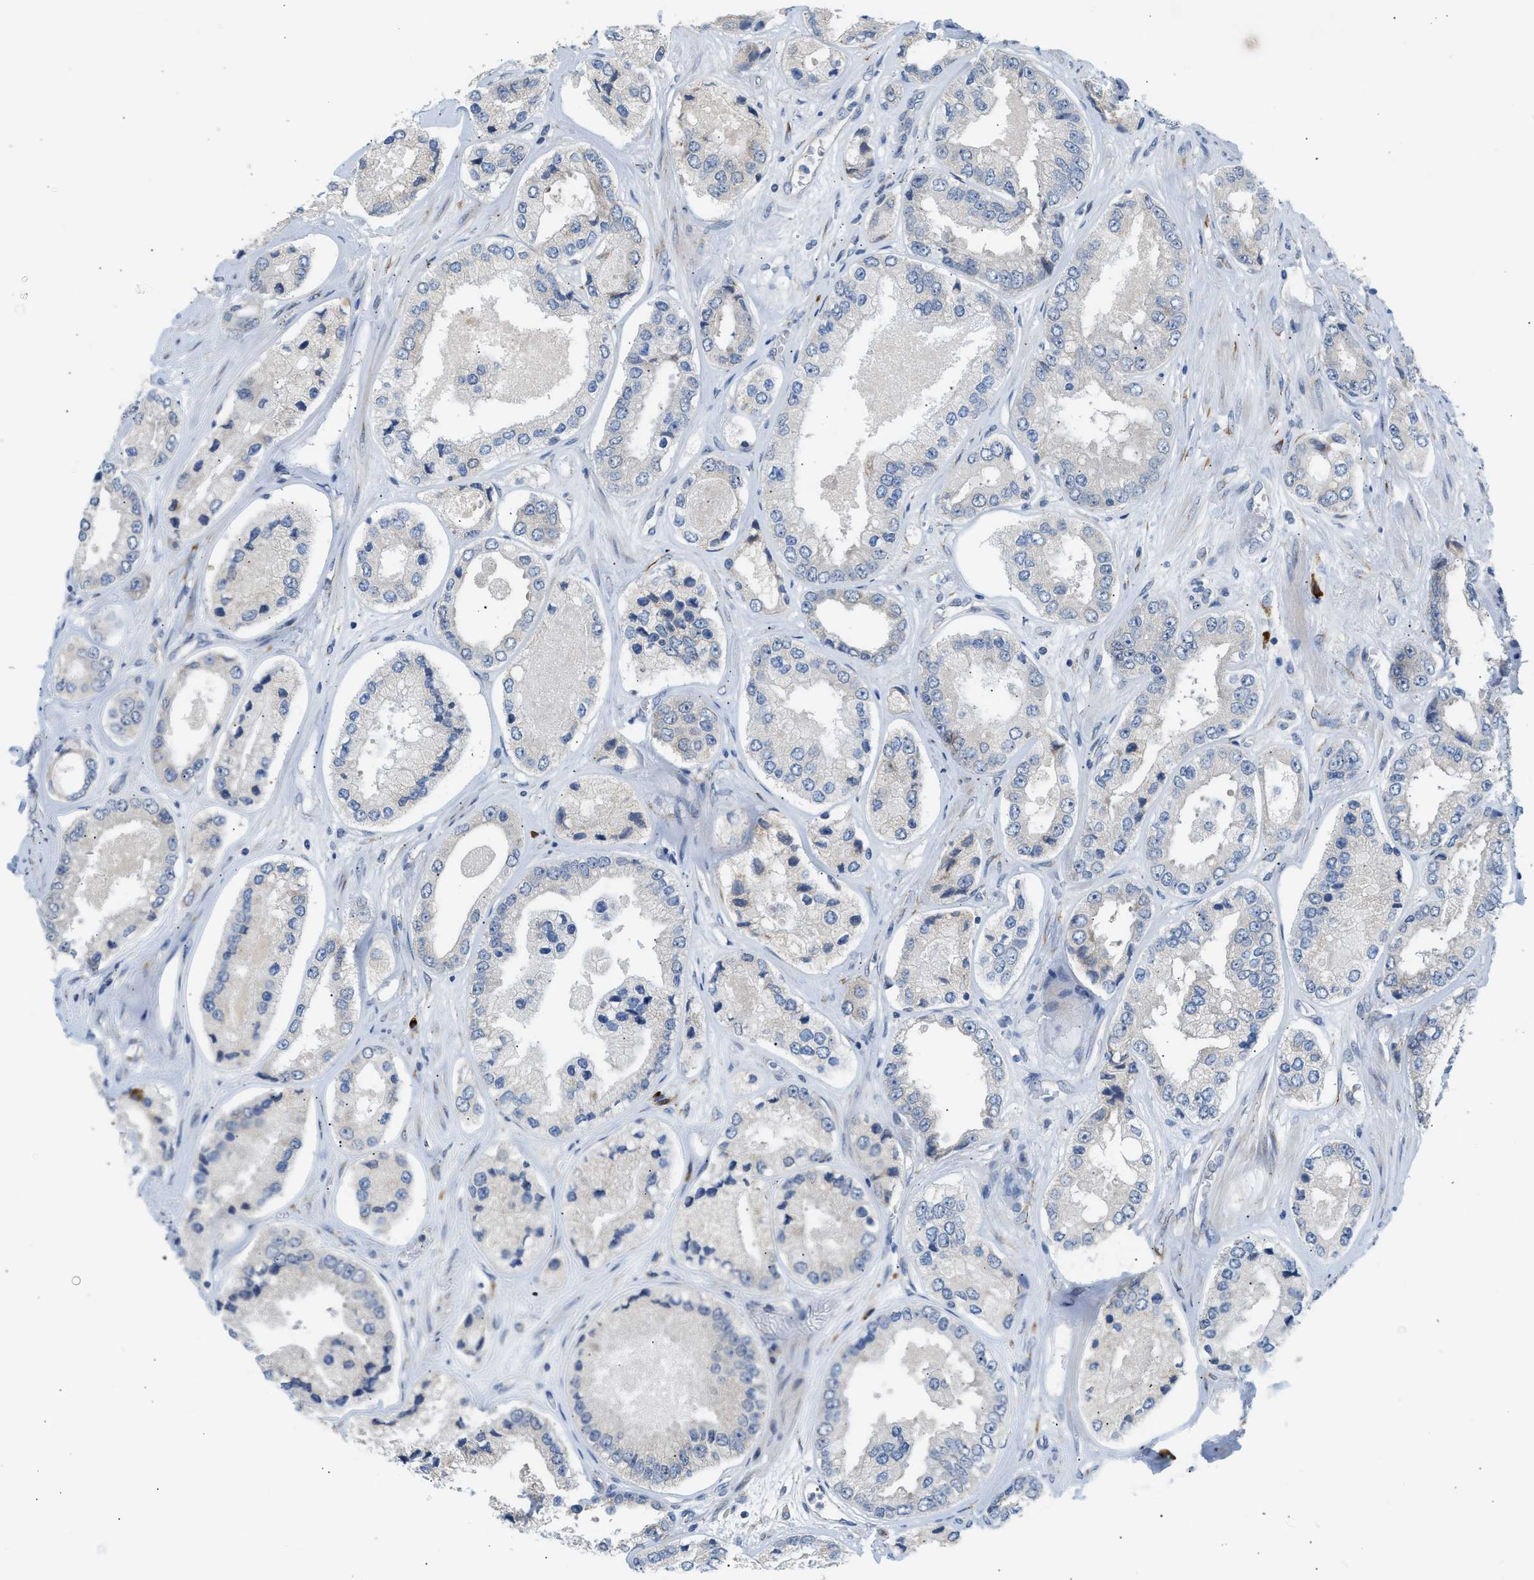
{"staining": {"intensity": "weak", "quantity": "<25%", "location": "cytoplasmic/membranous"}, "tissue": "prostate cancer", "cell_type": "Tumor cells", "image_type": "cancer", "snomed": [{"axis": "morphology", "description": "Adenocarcinoma, High grade"}, {"axis": "topography", "description": "Prostate"}], "caption": "The histopathology image exhibits no significant expression in tumor cells of adenocarcinoma (high-grade) (prostate).", "gene": "KCNC2", "patient": {"sex": "male", "age": 61}}